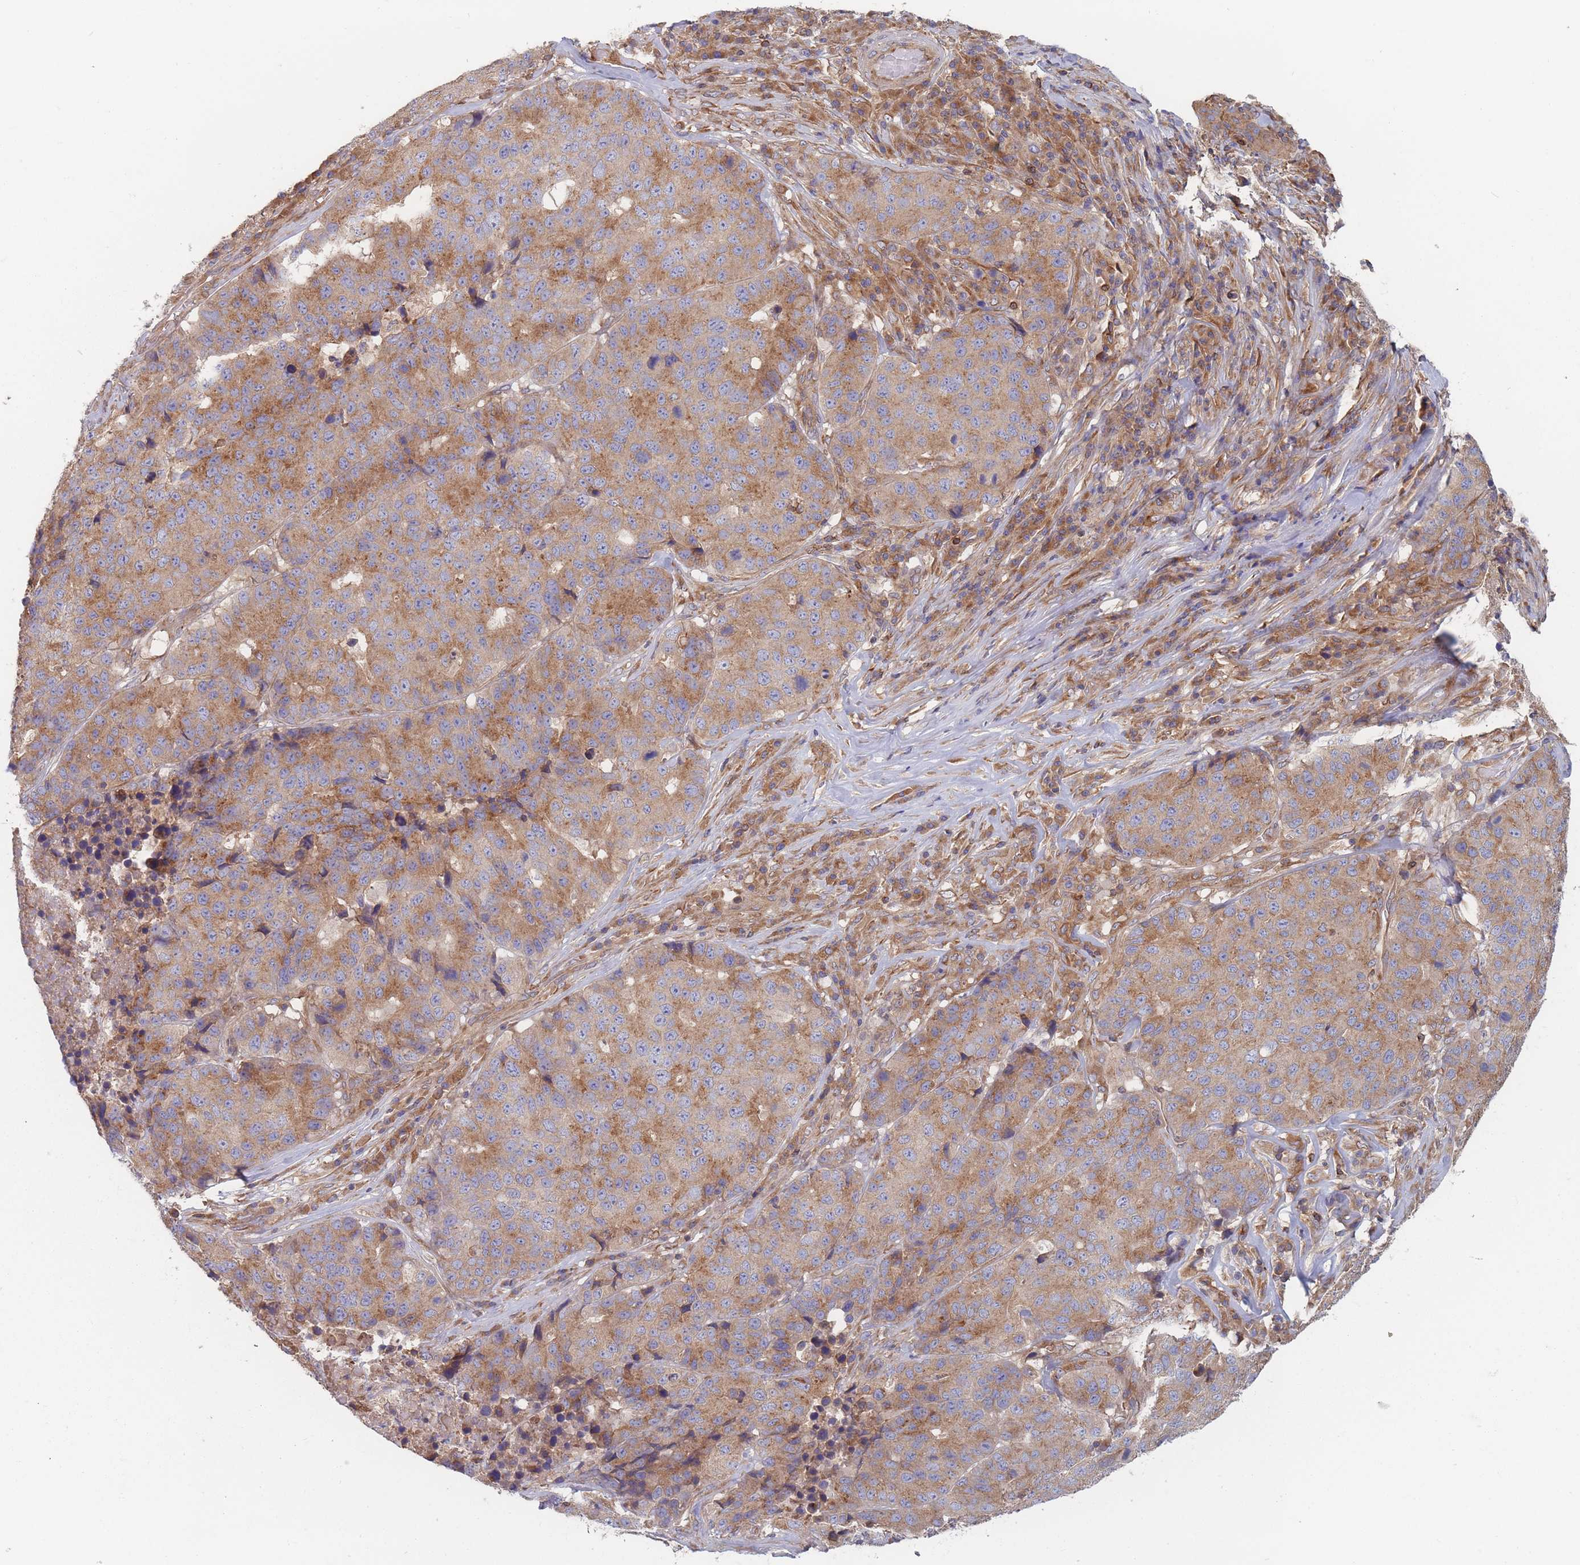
{"staining": {"intensity": "moderate", "quantity": ">75%", "location": "cytoplasmic/membranous"}, "tissue": "stomach cancer", "cell_type": "Tumor cells", "image_type": "cancer", "snomed": [{"axis": "morphology", "description": "Adenocarcinoma, NOS"}, {"axis": "topography", "description": "Stomach"}], "caption": "Immunohistochemistry (IHC) (DAB (3,3'-diaminobenzidine)) staining of human stomach cancer demonstrates moderate cytoplasmic/membranous protein positivity in approximately >75% of tumor cells. Ihc stains the protein of interest in brown and the nuclei are stained blue.", "gene": "KDSR", "patient": {"sex": "male", "age": 71}}